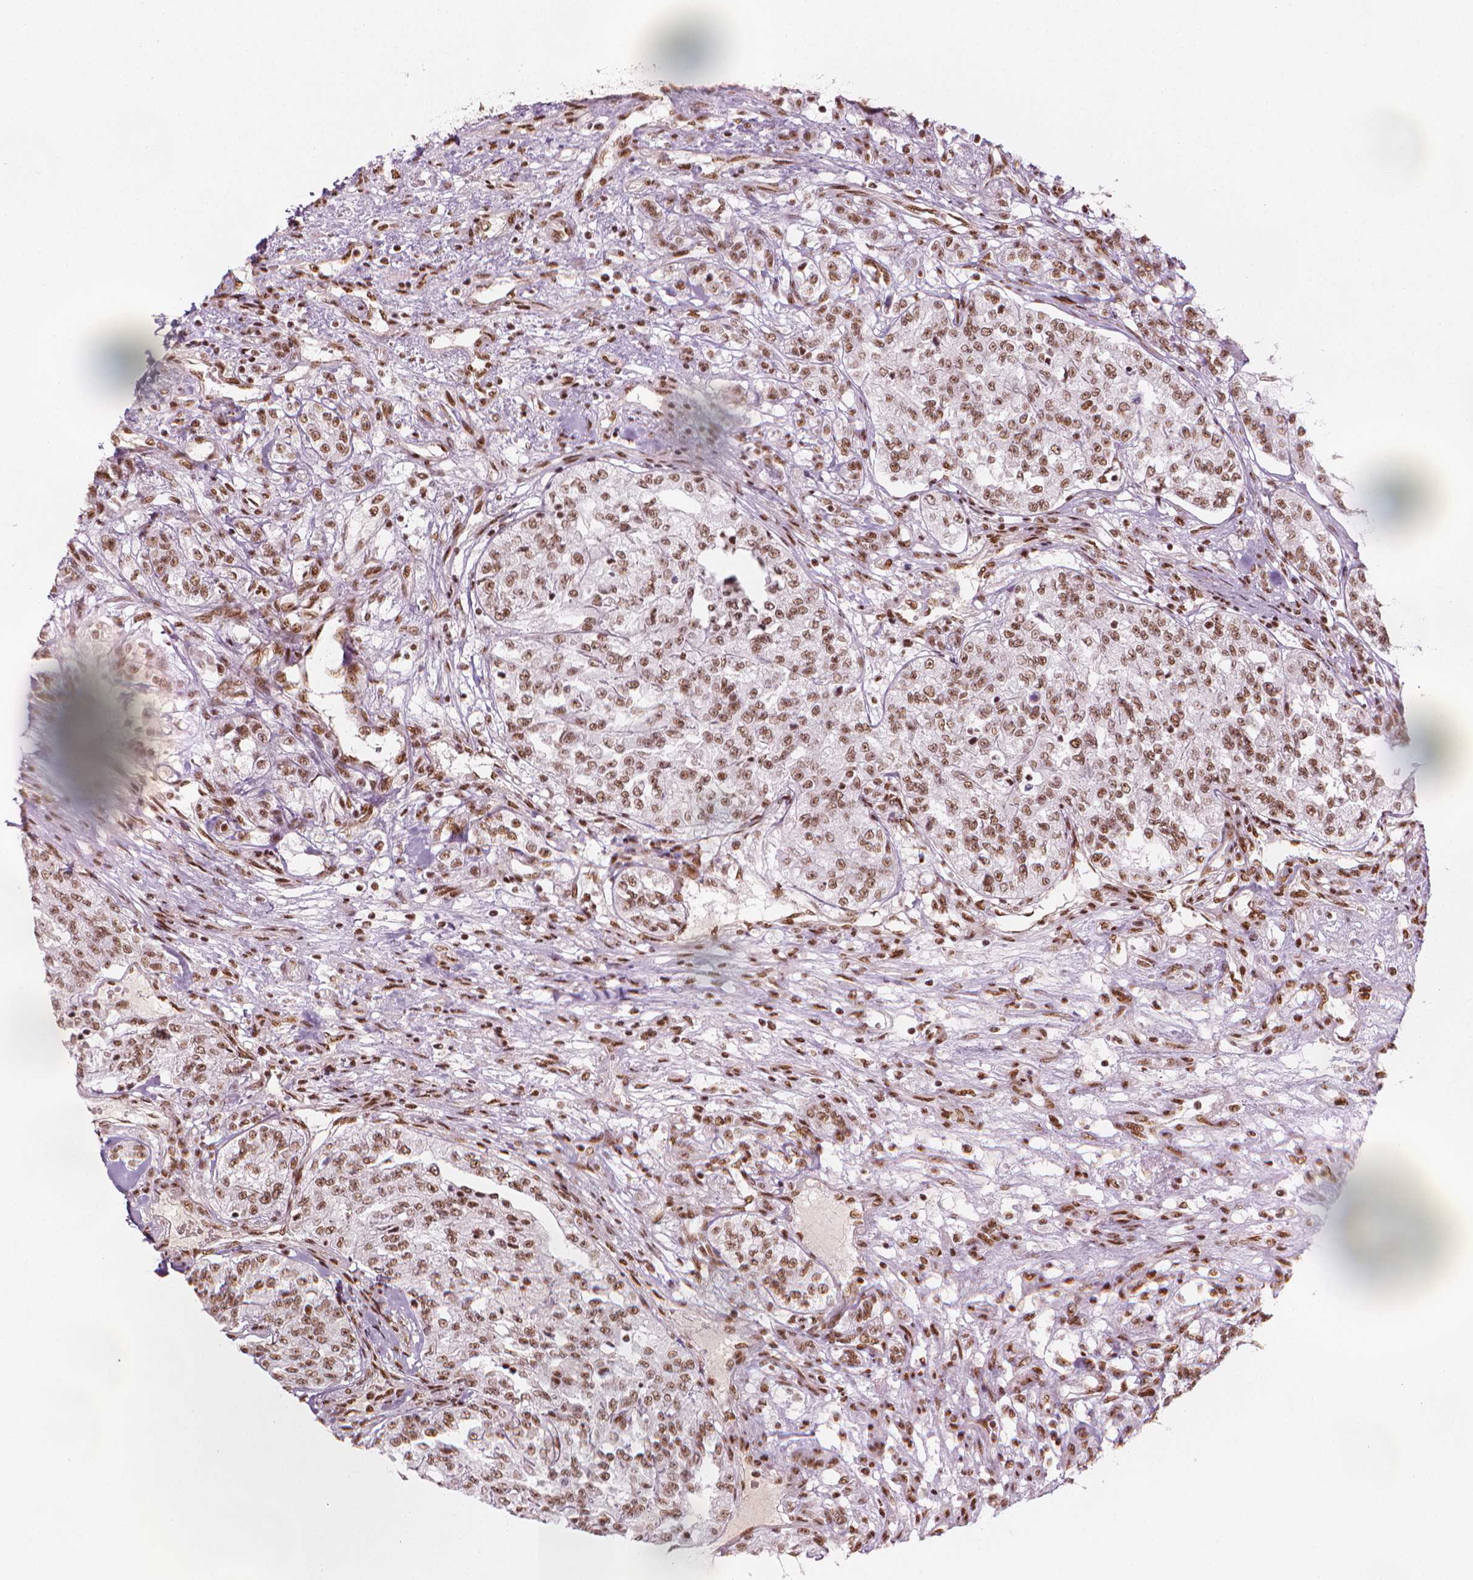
{"staining": {"intensity": "moderate", "quantity": ">75%", "location": "nuclear"}, "tissue": "renal cancer", "cell_type": "Tumor cells", "image_type": "cancer", "snomed": [{"axis": "morphology", "description": "Adenocarcinoma, NOS"}, {"axis": "topography", "description": "Kidney"}], "caption": "An image of renal cancer (adenocarcinoma) stained for a protein exhibits moderate nuclear brown staining in tumor cells.", "gene": "ELF2", "patient": {"sex": "female", "age": 63}}